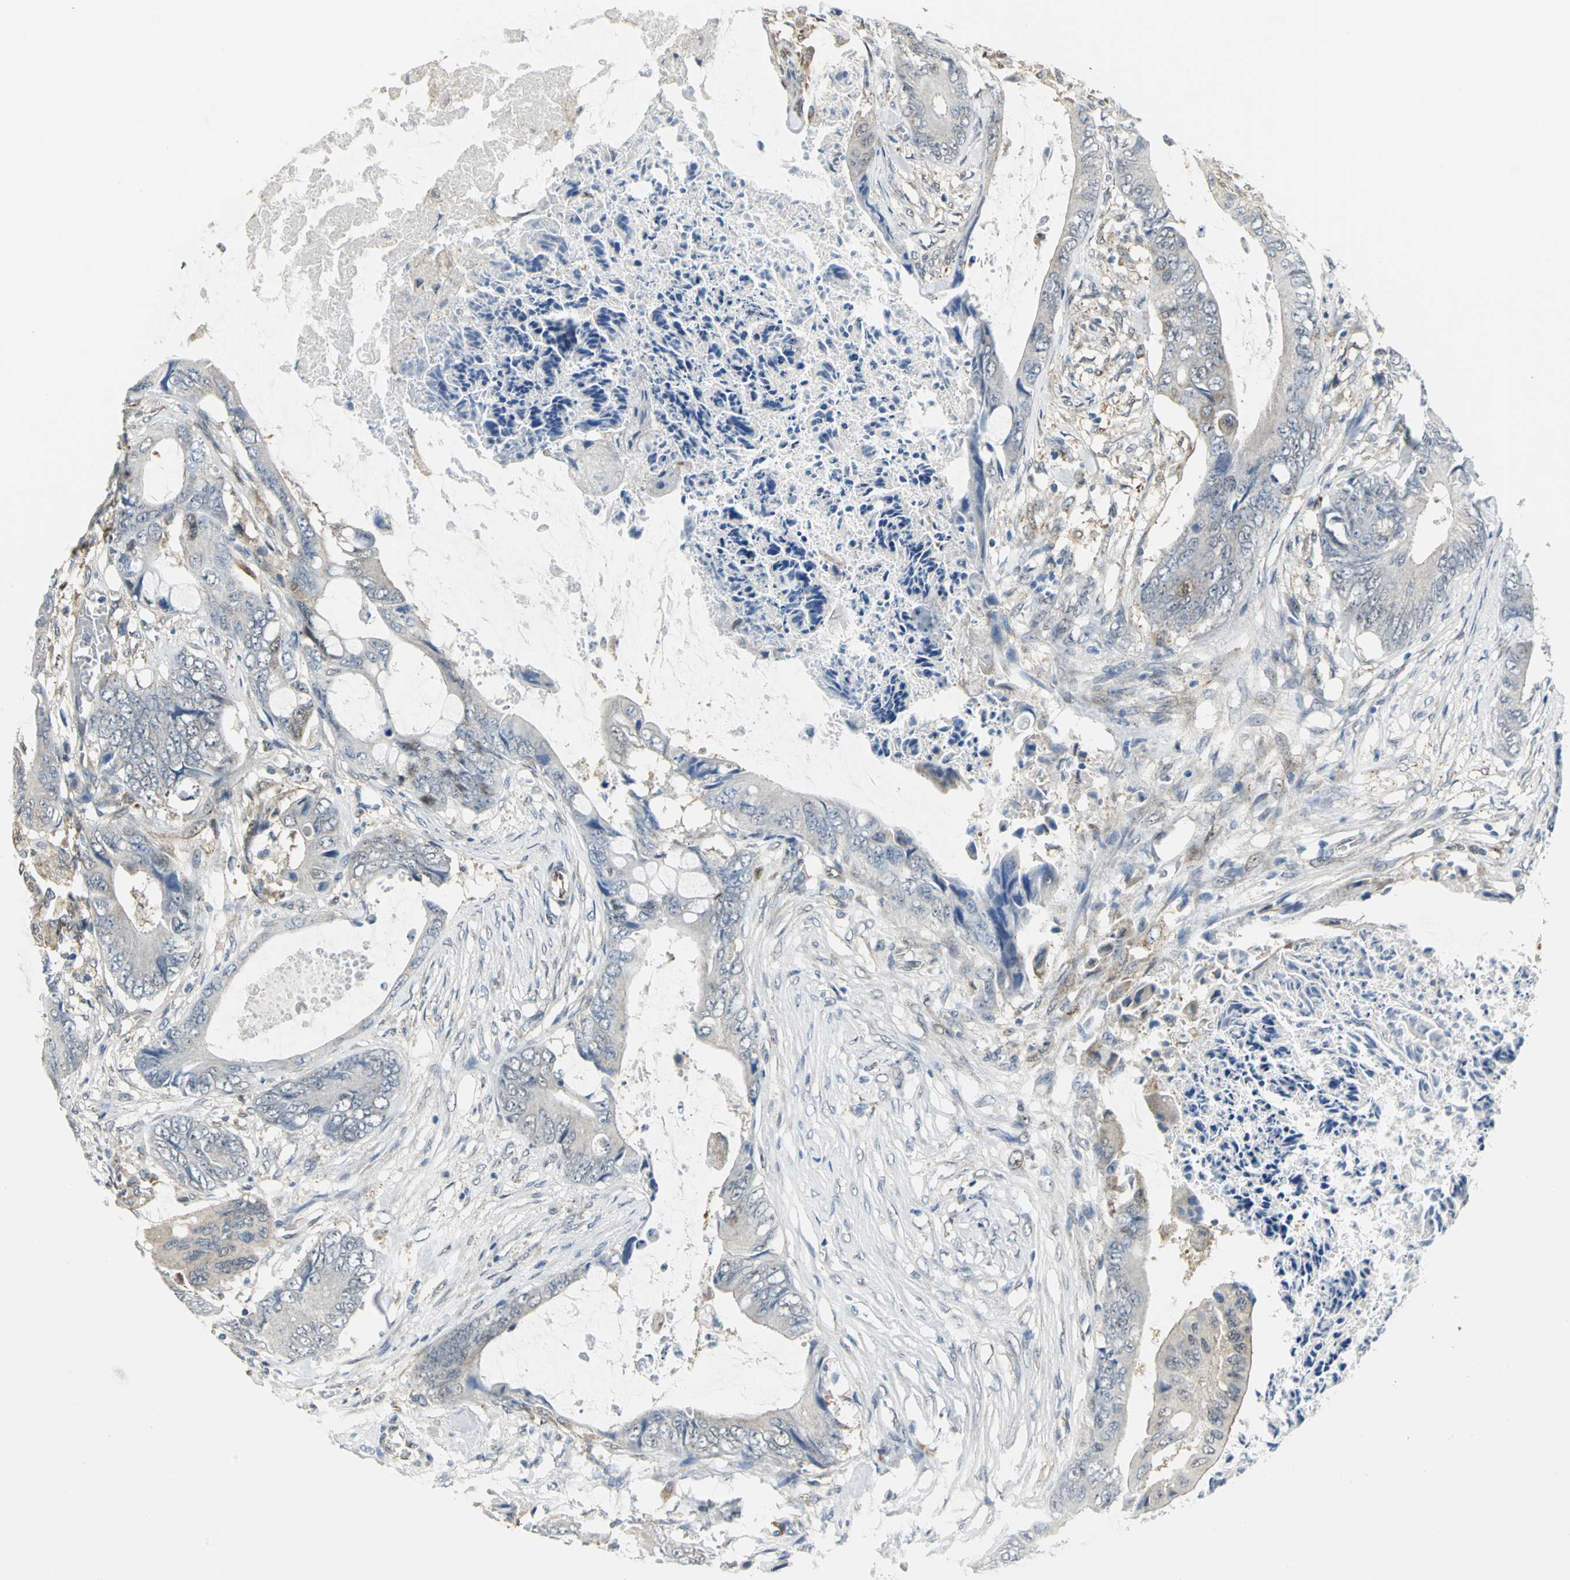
{"staining": {"intensity": "weak", "quantity": "<25%", "location": "cytoplasmic/membranous"}, "tissue": "colorectal cancer", "cell_type": "Tumor cells", "image_type": "cancer", "snomed": [{"axis": "morphology", "description": "Normal tissue, NOS"}, {"axis": "morphology", "description": "Adenocarcinoma, NOS"}, {"axis": "topography", "description": "Rectum"}, {"axis": "topography", "description": "Peripheral nerve tissue"}], "caption": "The micrograph displays no staining of tumor cells in colorectal adenocarcinoma.", "gene": "PGM3", "patient": {"sex": "female", "age": 77}}